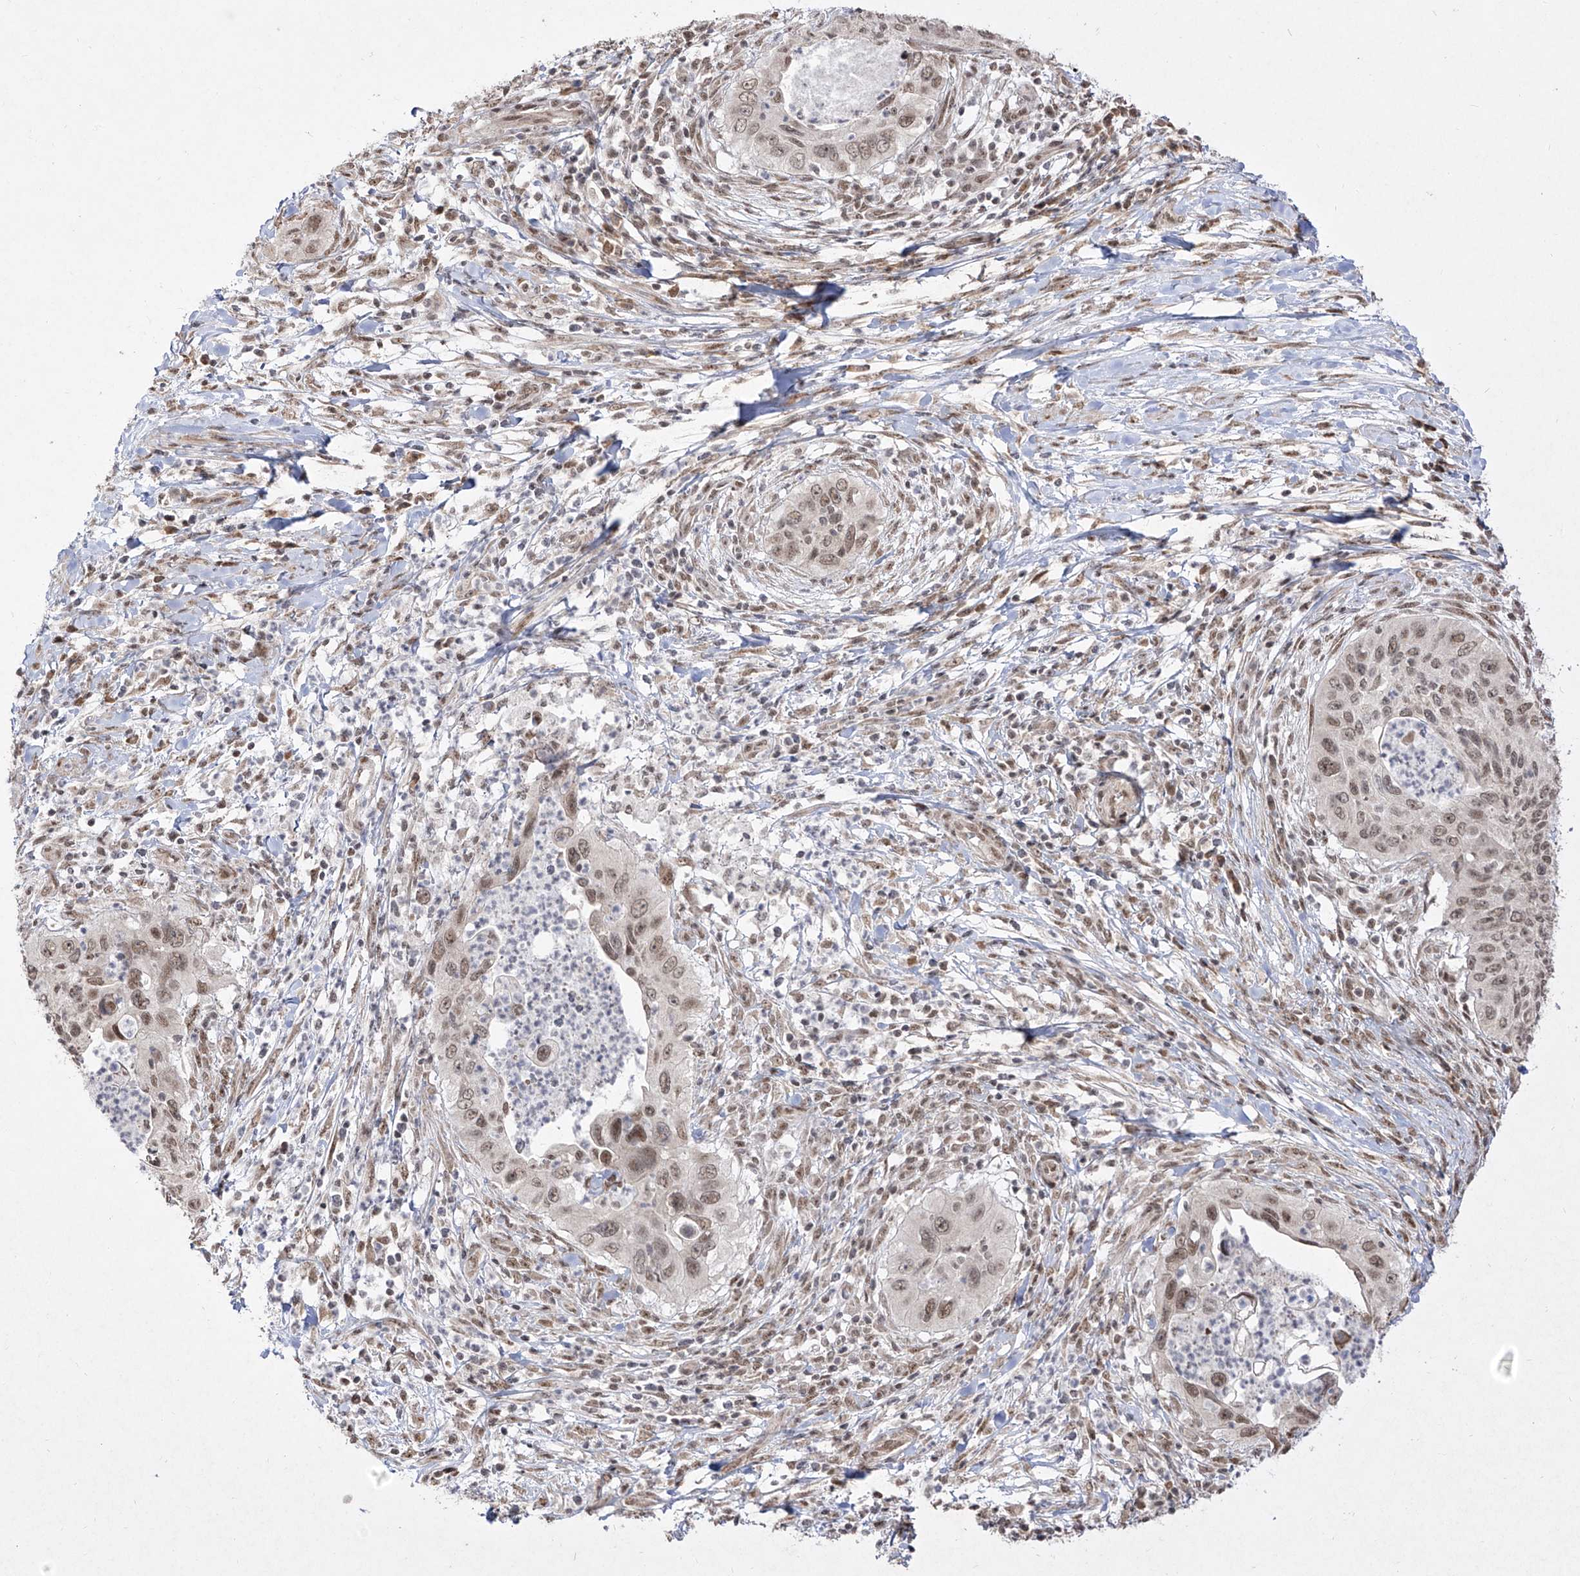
{"staining": {"intensity": "moderate", "quantity": ">75%", "location": "nuclear"}, "tissue": "cervical cancer", "cell_type": "Tumor cells", "image_type": "cancer", "snomed": [{"axis": "morphology", "description": "Squamous cell carcinoma, NOS"}, {"axis": "topography", "description": "Cervix"}], "caption": "A medium amount of moderate nuclear positivity is appreciated in about >75% of tumor cells in cervical cancer (squamous cell carcinoma) tissue.", "gene": "SNRNP27", "patient": {"sex": "female", "age": 38}}